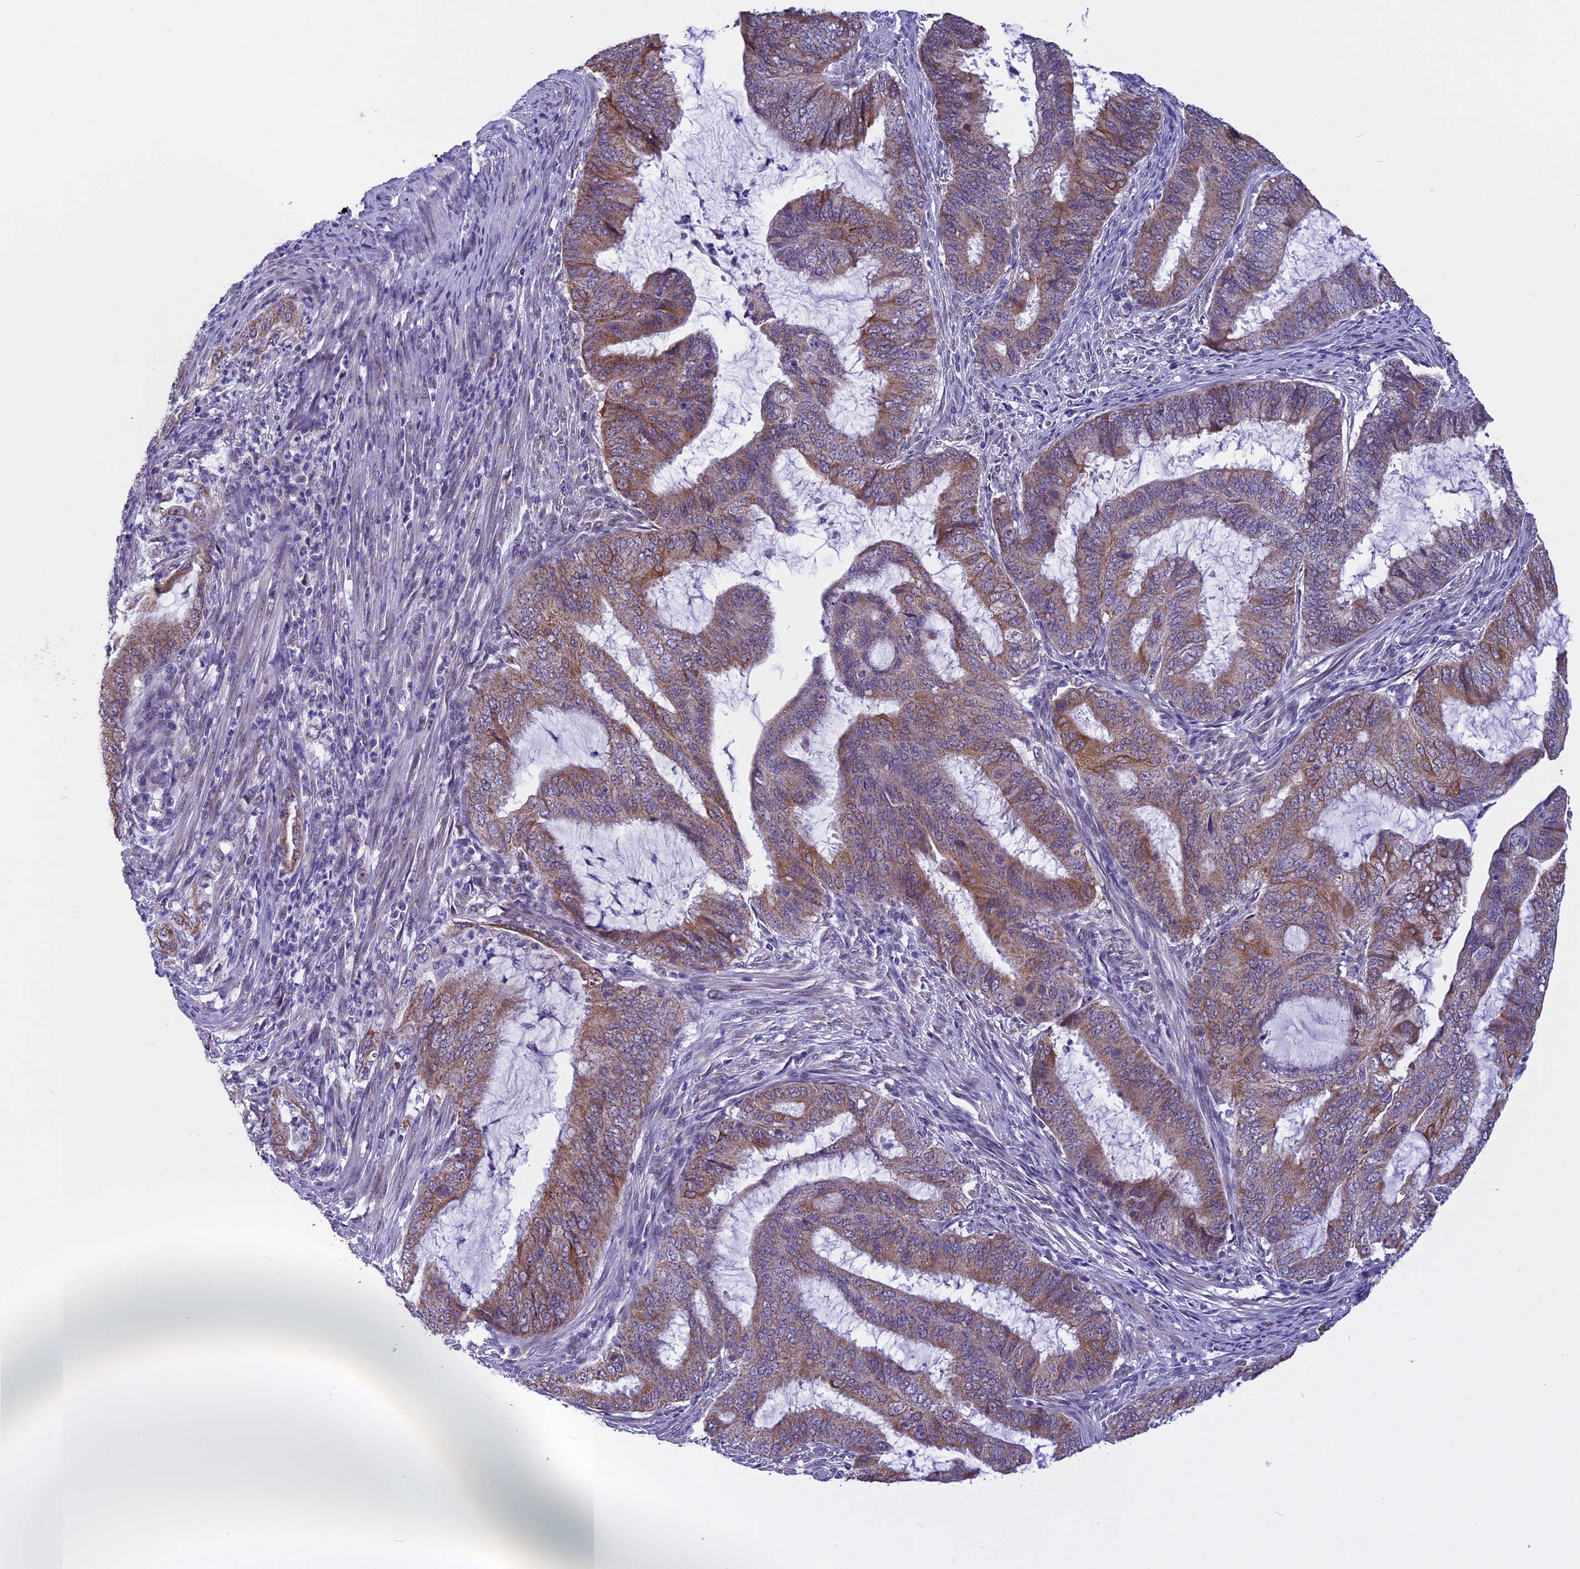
{"staining": {"intensity": "moderate", "quantity": ">75%", "location": "cytoplasmic/membranous"}, "tissue": "endometrial cancer", "cell_type": "Tumor cells", "image_type": "cancer", "snomed": [{"axis": "morphology", "description": "Adenocarcinoma, NOS"}, {"axis": "topography", "description": "Endometrium"}], "caption": "Tumor cells exhibit moderate cytoplasmic/membranous staining in about >75% of cells in endometrial cancer. (DAB = brown stain, brightfield microscopy at high magnification).", "gene": "ZNF317", "patient": {"sex": "female", "age": 51}}